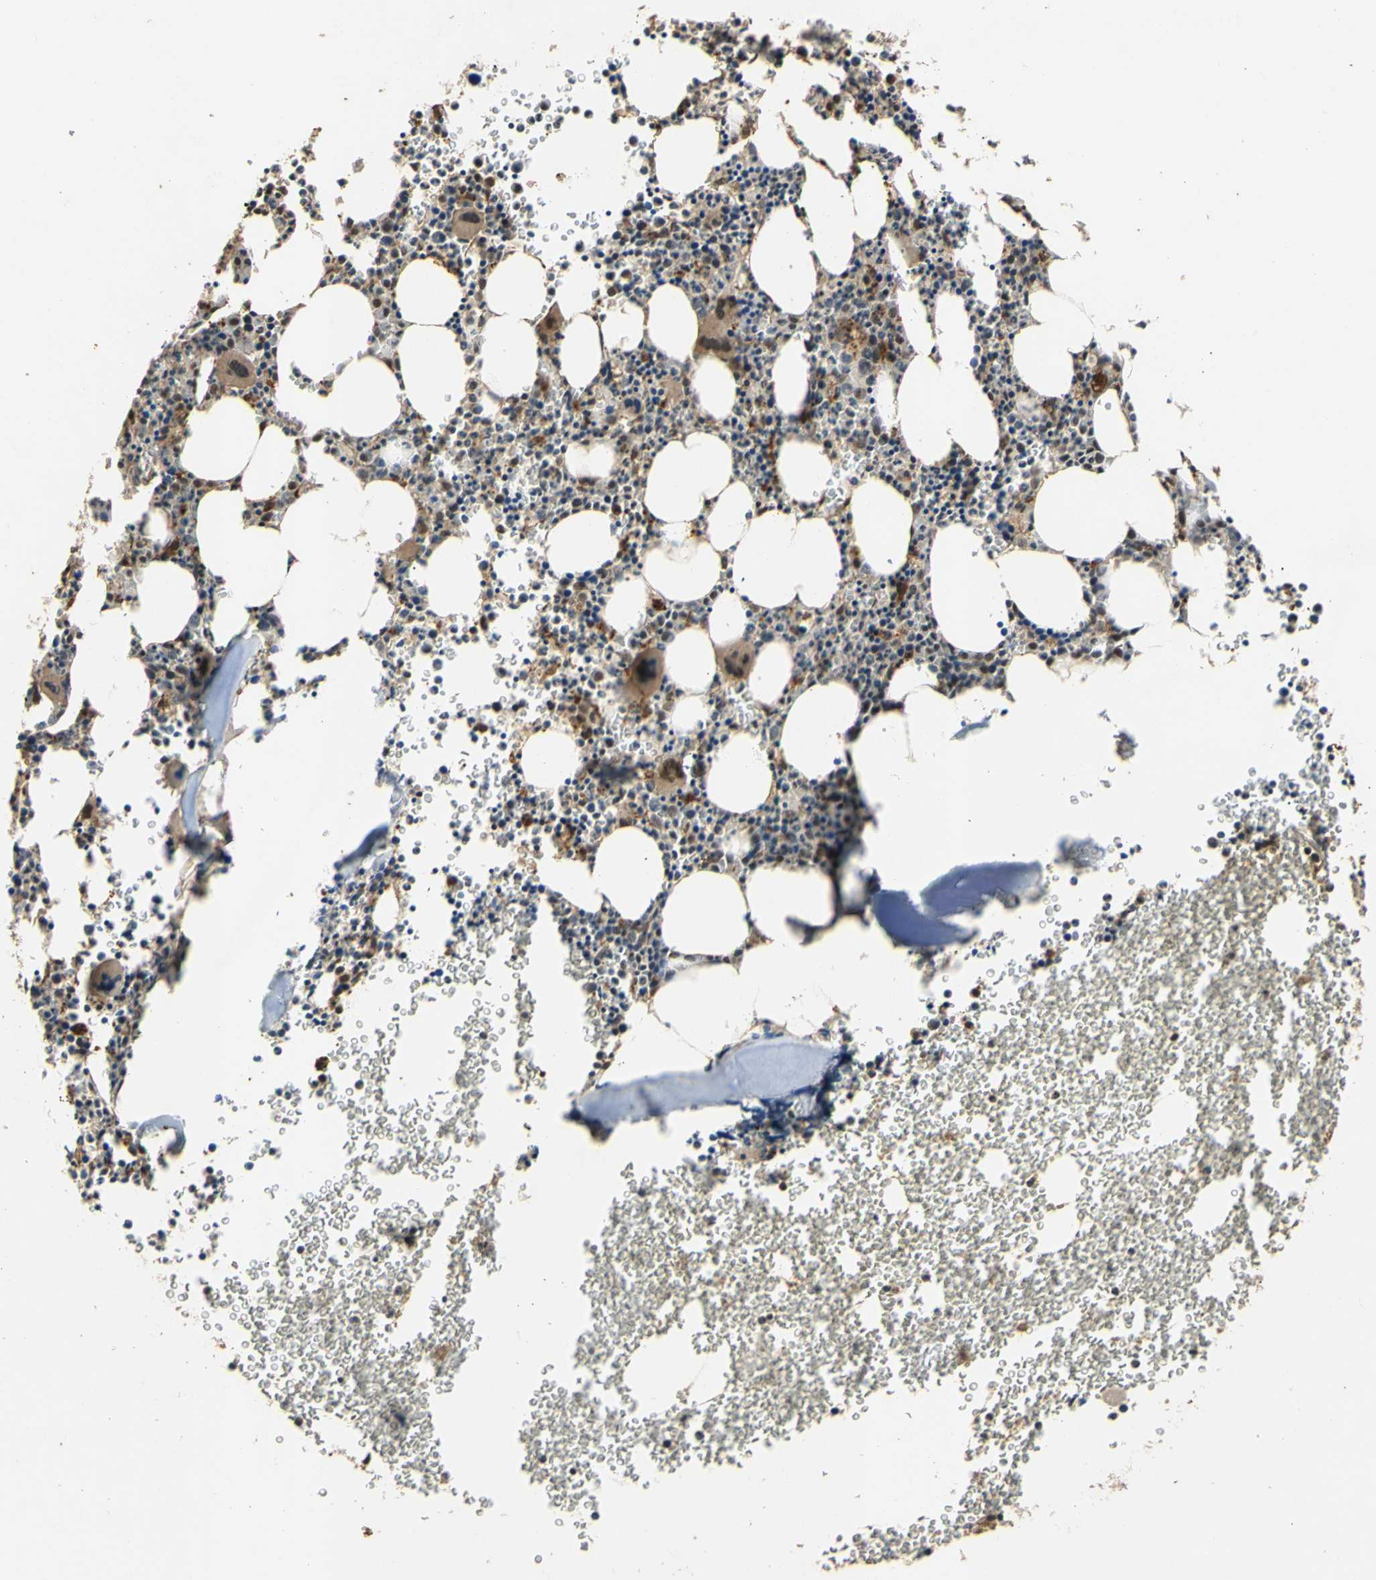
{"staining": {"intensity": "strong", "quantity": ">75%", "location": "cytoplasmic/membranous,nuclear"}, "tissue": "bone marrow", "cell_type": "Hematopoietic cells", "image_type": "normal", "snomed": [{"axis": "morphology", "description": "Normal tissue, NOS"}, {"axis": "morphology", "description": "Inflammation, NOS"}, {"axis": "topography", "description": "Bone marrow"}], "caption": "DAB immunohistochemical staining of normal human bone marrow demonstrates strong cytoplasmic/membranous,nuclear protein staining in approximately >75% of hematopoietic cells.", "gene": "GTF2E2", "patient": {"sex": "female", "age": 61}}